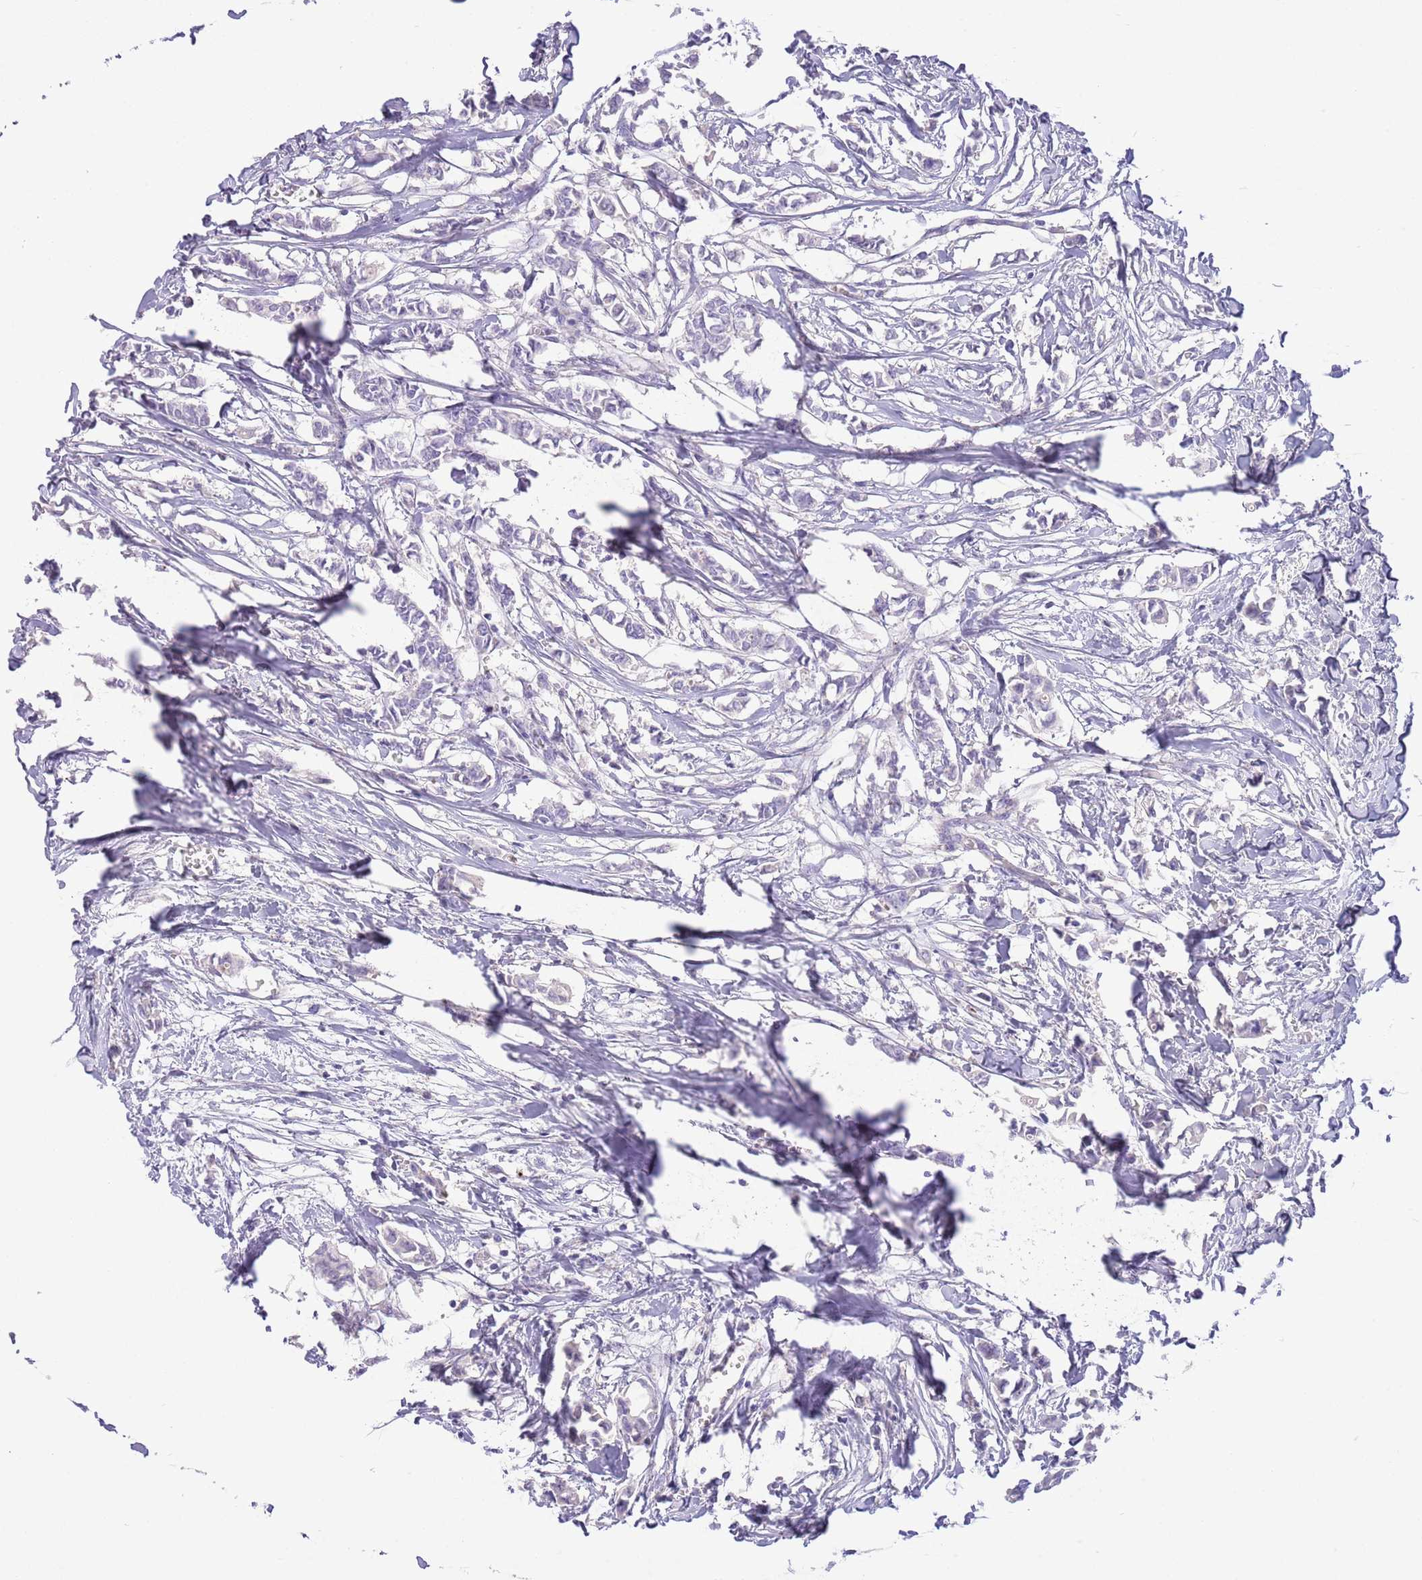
{"staining": {"intensity": "negative", "quantity": "none", "location": "none"}, "tissue": "breast cancer", "cell_type": "Tumor cells", "image_type": "cancer", "snomed": [{"axis": "morphology", "description": "Duct carcinoma"}, {"axis": "topography", "description": "Breast"}], "caption": "Tumor cells are negative for brown protein staining in invasive ductal carcinoma (breast).", "gene": "SFTPA1", "patient": {"sex": "female", "age": 41}}